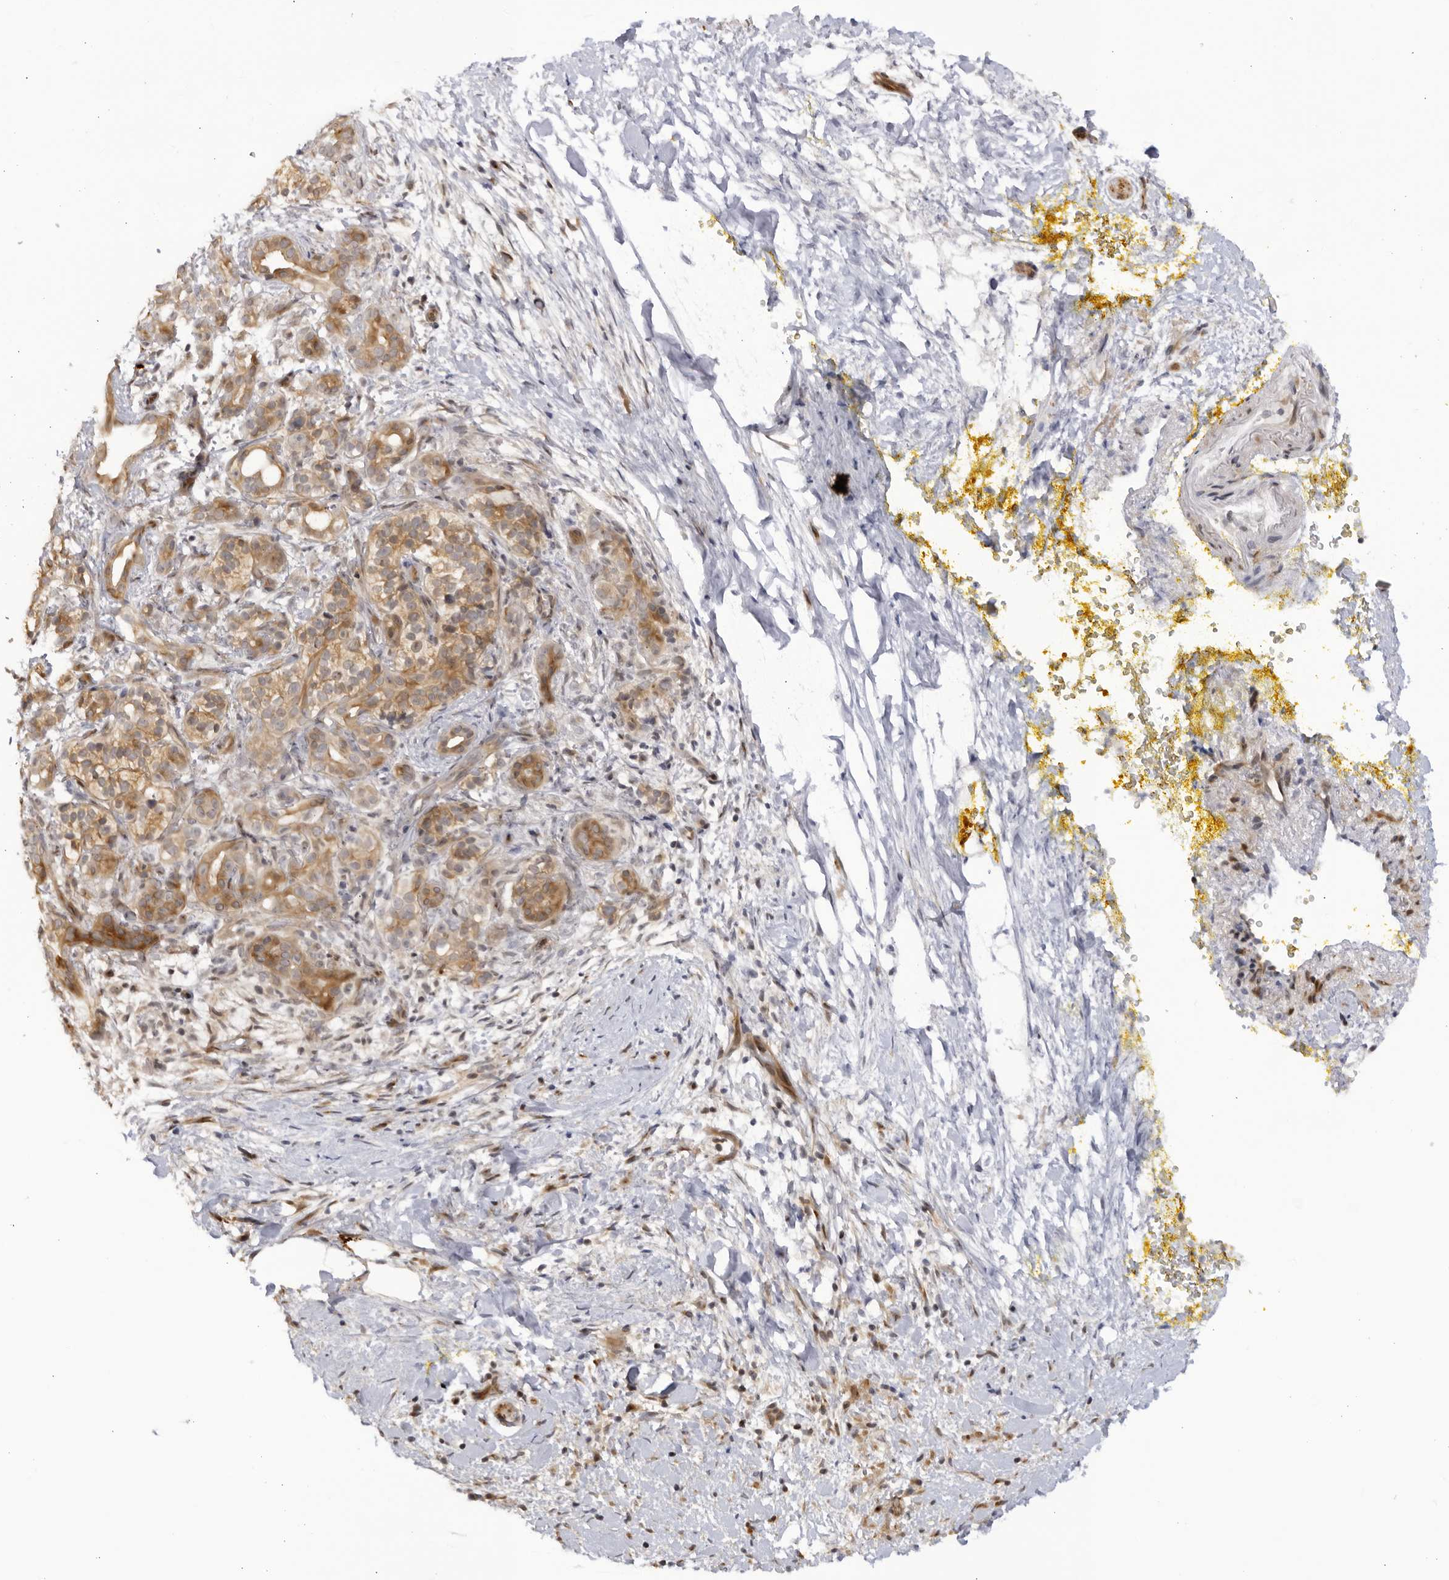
{"staining": {"intensity": "moderate", "quantity": ">75%", "location": "cytoplasmic/membranous"}, "tissue": "pancreatic cancer", "cell_type": "Tumor cells", "image_type": "cancer", "snomed": [{"axis": "morphology", "description": "Adenocarcinoma, NOS"}, {"axis": "topography", "description": "Pancreas"}], "caption": "Tumor cells show medium levels of moderate cytoplasmic/membranous positivity in approximately >75% of cells in pancreatic adenocarcinoma. (DAB (3,3'-diaminobenzidine) IHC, brown staining for protein, blue staining for nuclei).", "gene": "CNBD1", "patient": {"sex": "male", "age": 58}}